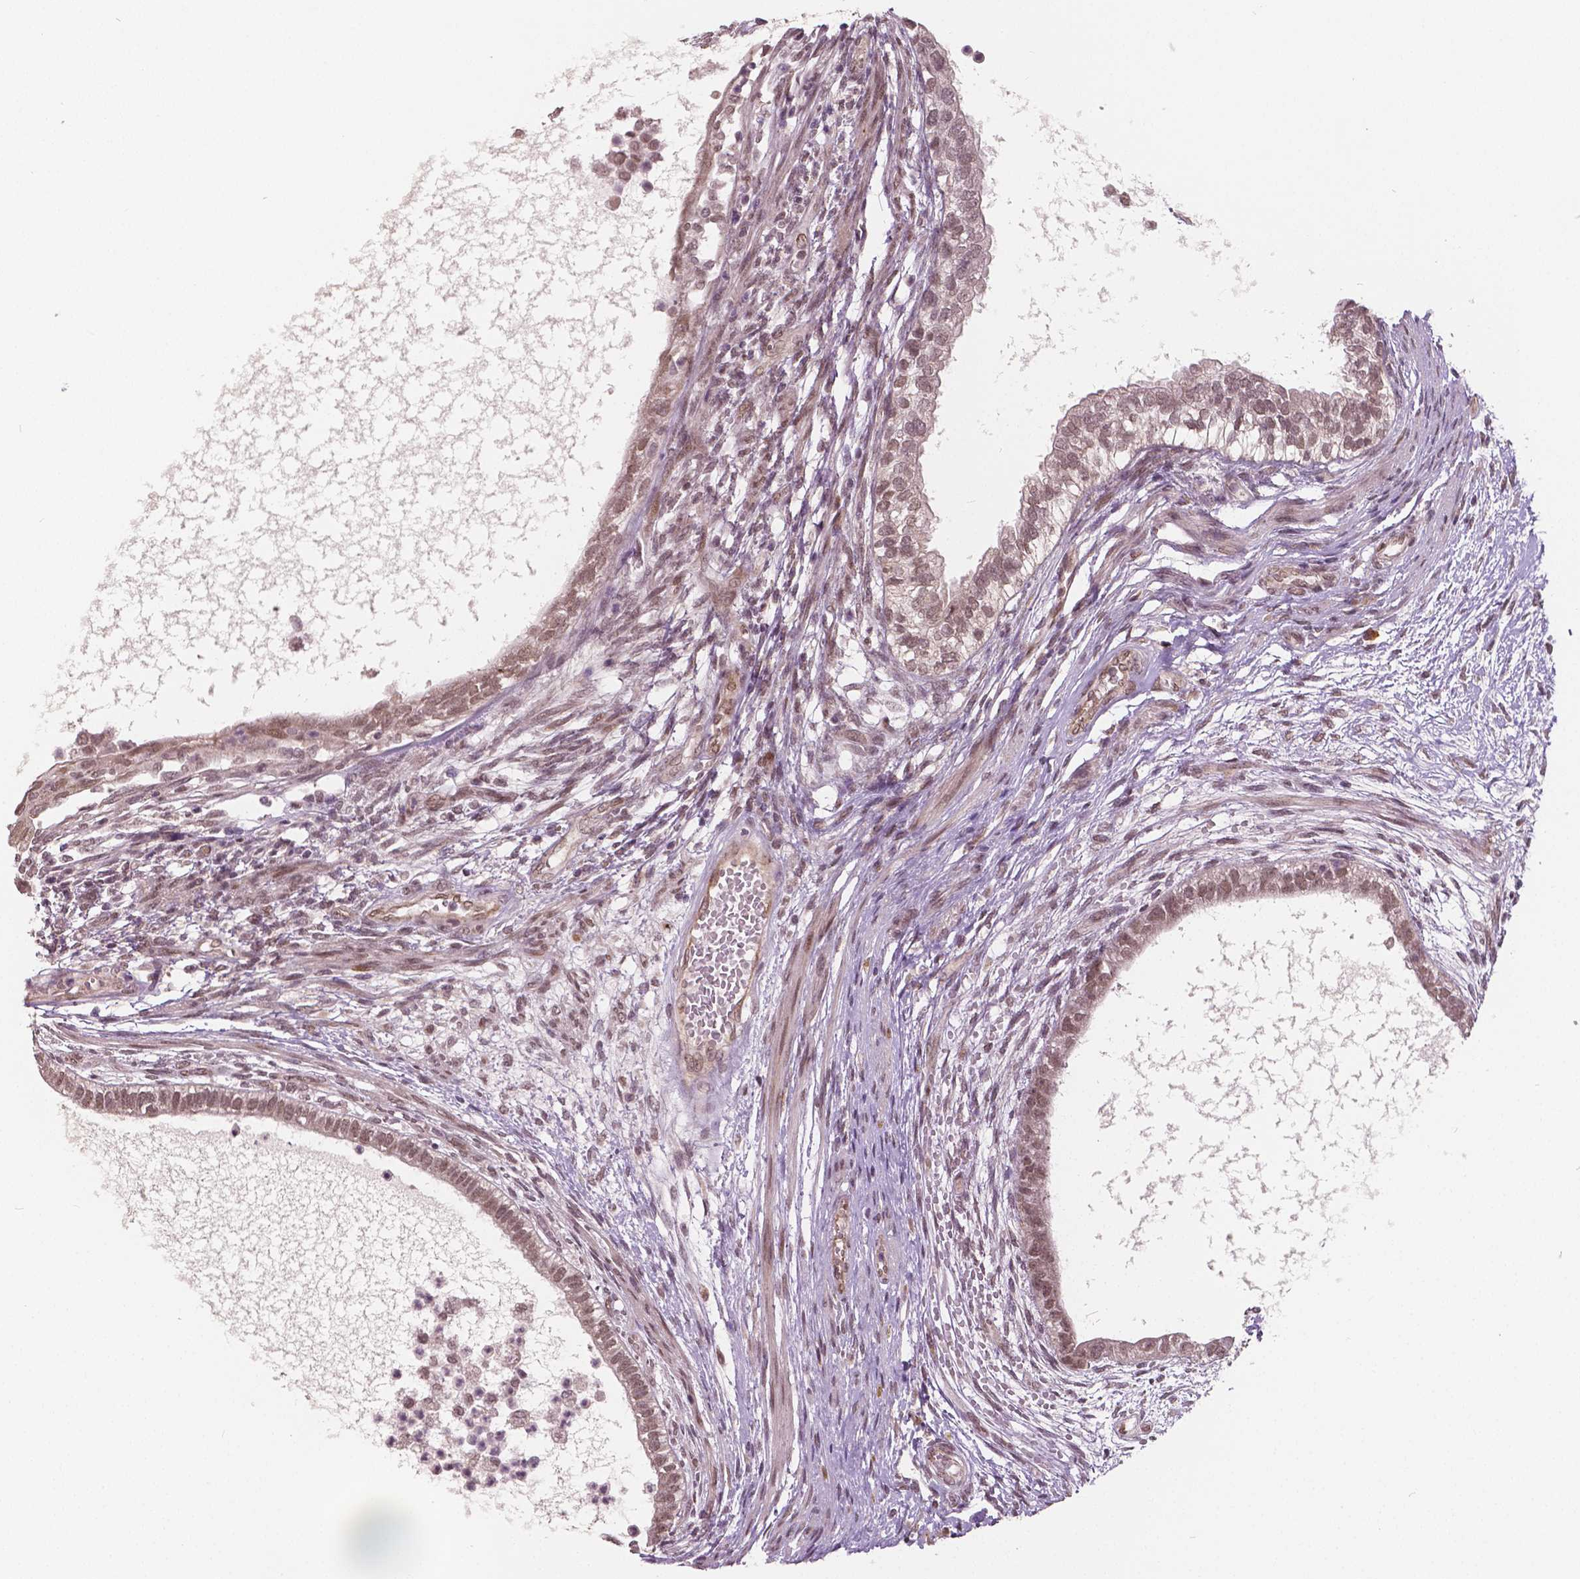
{"staining": {"intensity": "weak", "quantity": ">75%", "location": "nuclear"}, "tissue": "testis cancer", "cell_type": "Tumor cells", "image_type": "cancer", "snomed": [{"axis": "morphology", "description": "Carcinoma, Embryonal, NOS"}, {"axis": "topography", "description": "Testis"}], "caption": "Immunohistochemical staining of testis cancer shows low levels of weak nuclear protein positivity in about >75% of tumor cells.", "gene": "HMBOX1", "patient": {"sex": "male", "age": 26}}